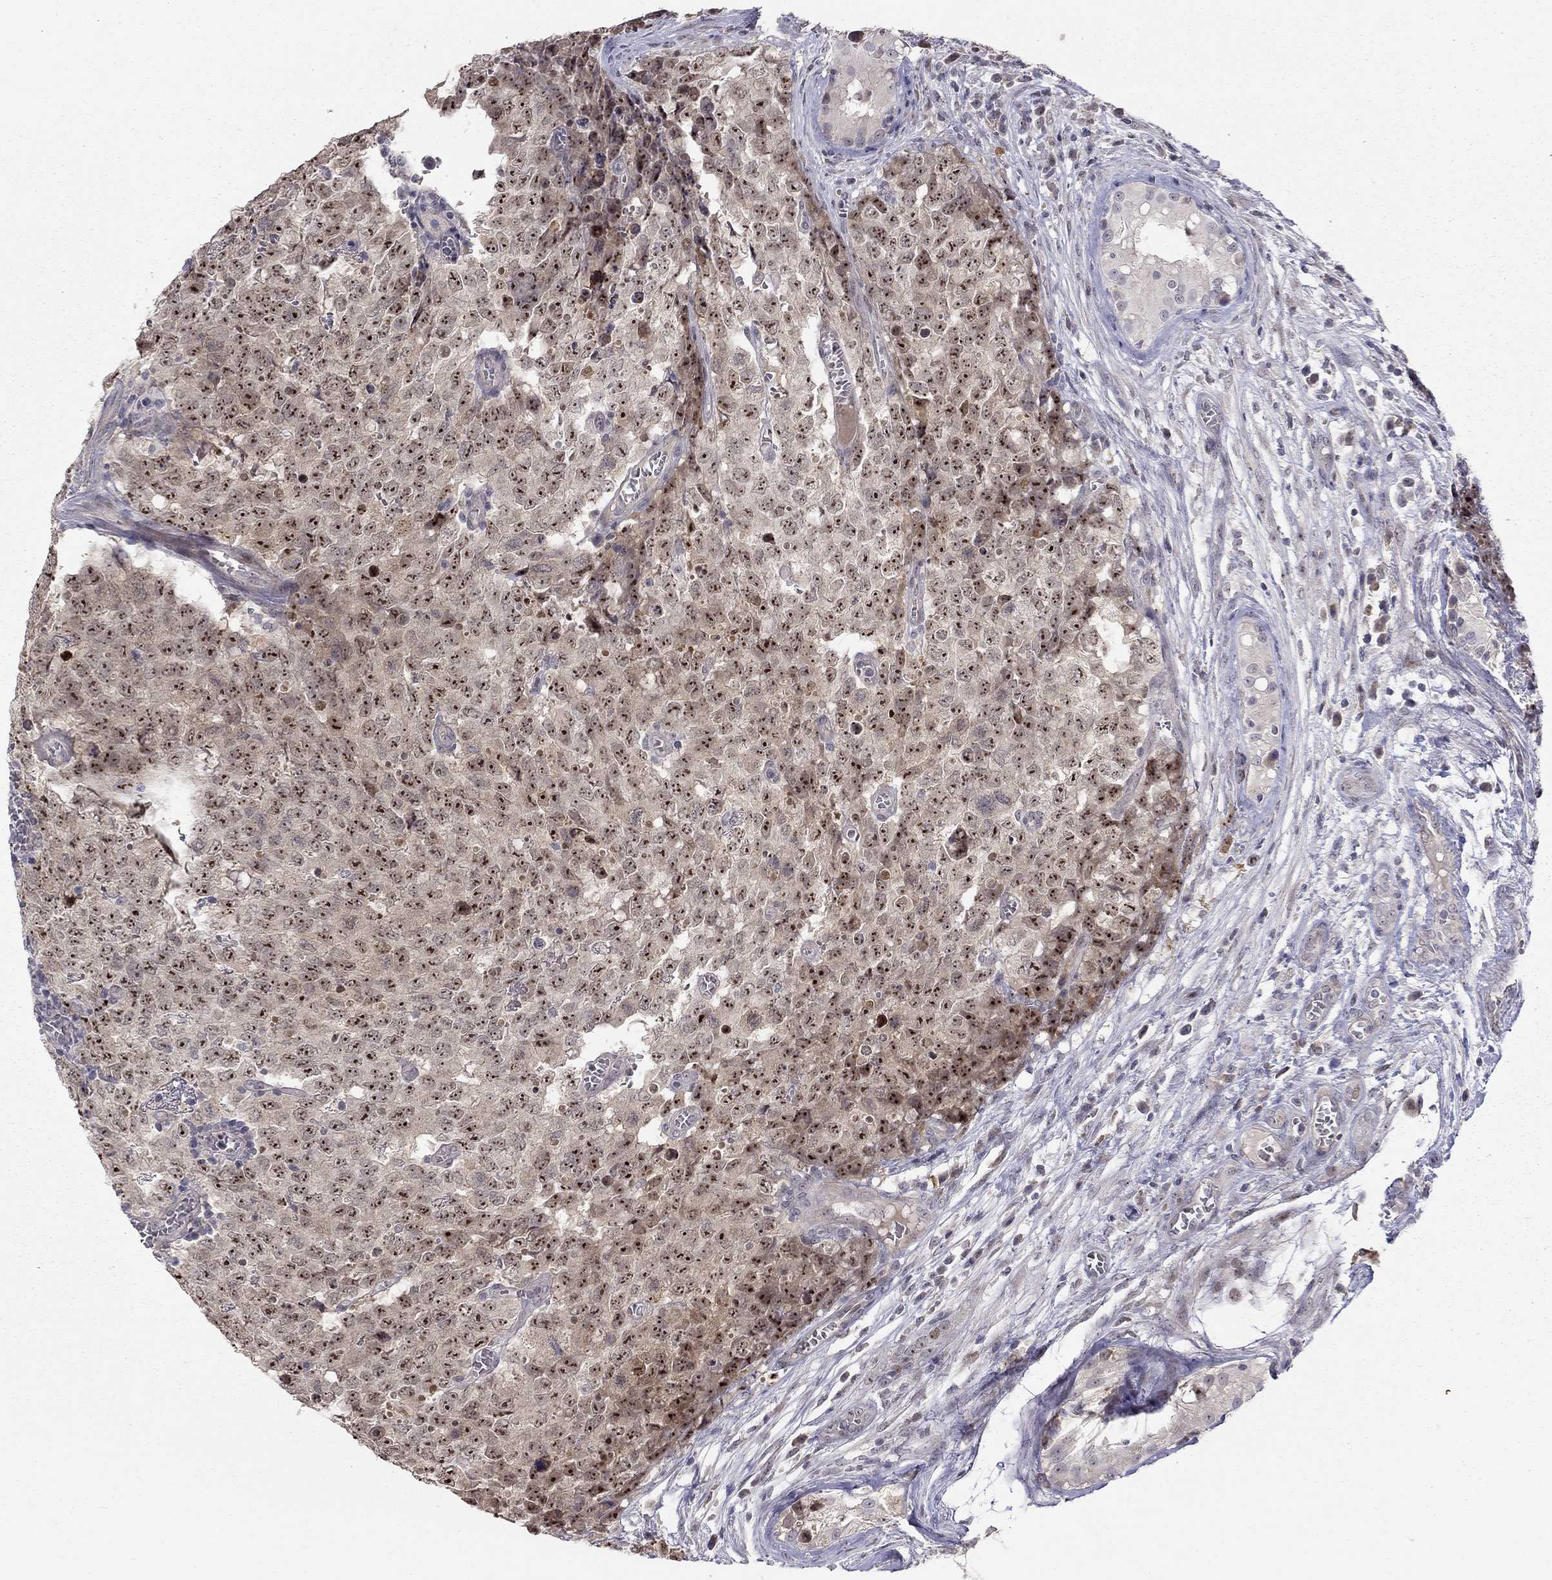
{"staining": {"intensity": "strong", "quantity": ">75%", "location": "nuclear"}, "tissue": "testis cancer", "cell_type": "Tumor cells", "image_type": "cancer", "snomed": [{"axis": "morphology", "description": "Carcinoma, Embryonal, NOS"}, {"axis": "topography", "description": "Testis"}], "caption": "Brown immunohistochemical staining in human testis cancer (embryonal carcinoma) exhibits strong nuclear staining in about >75% of tumor cells.", "gene": "STXBP6", "patient": {"sex": "male", "age": 23}}